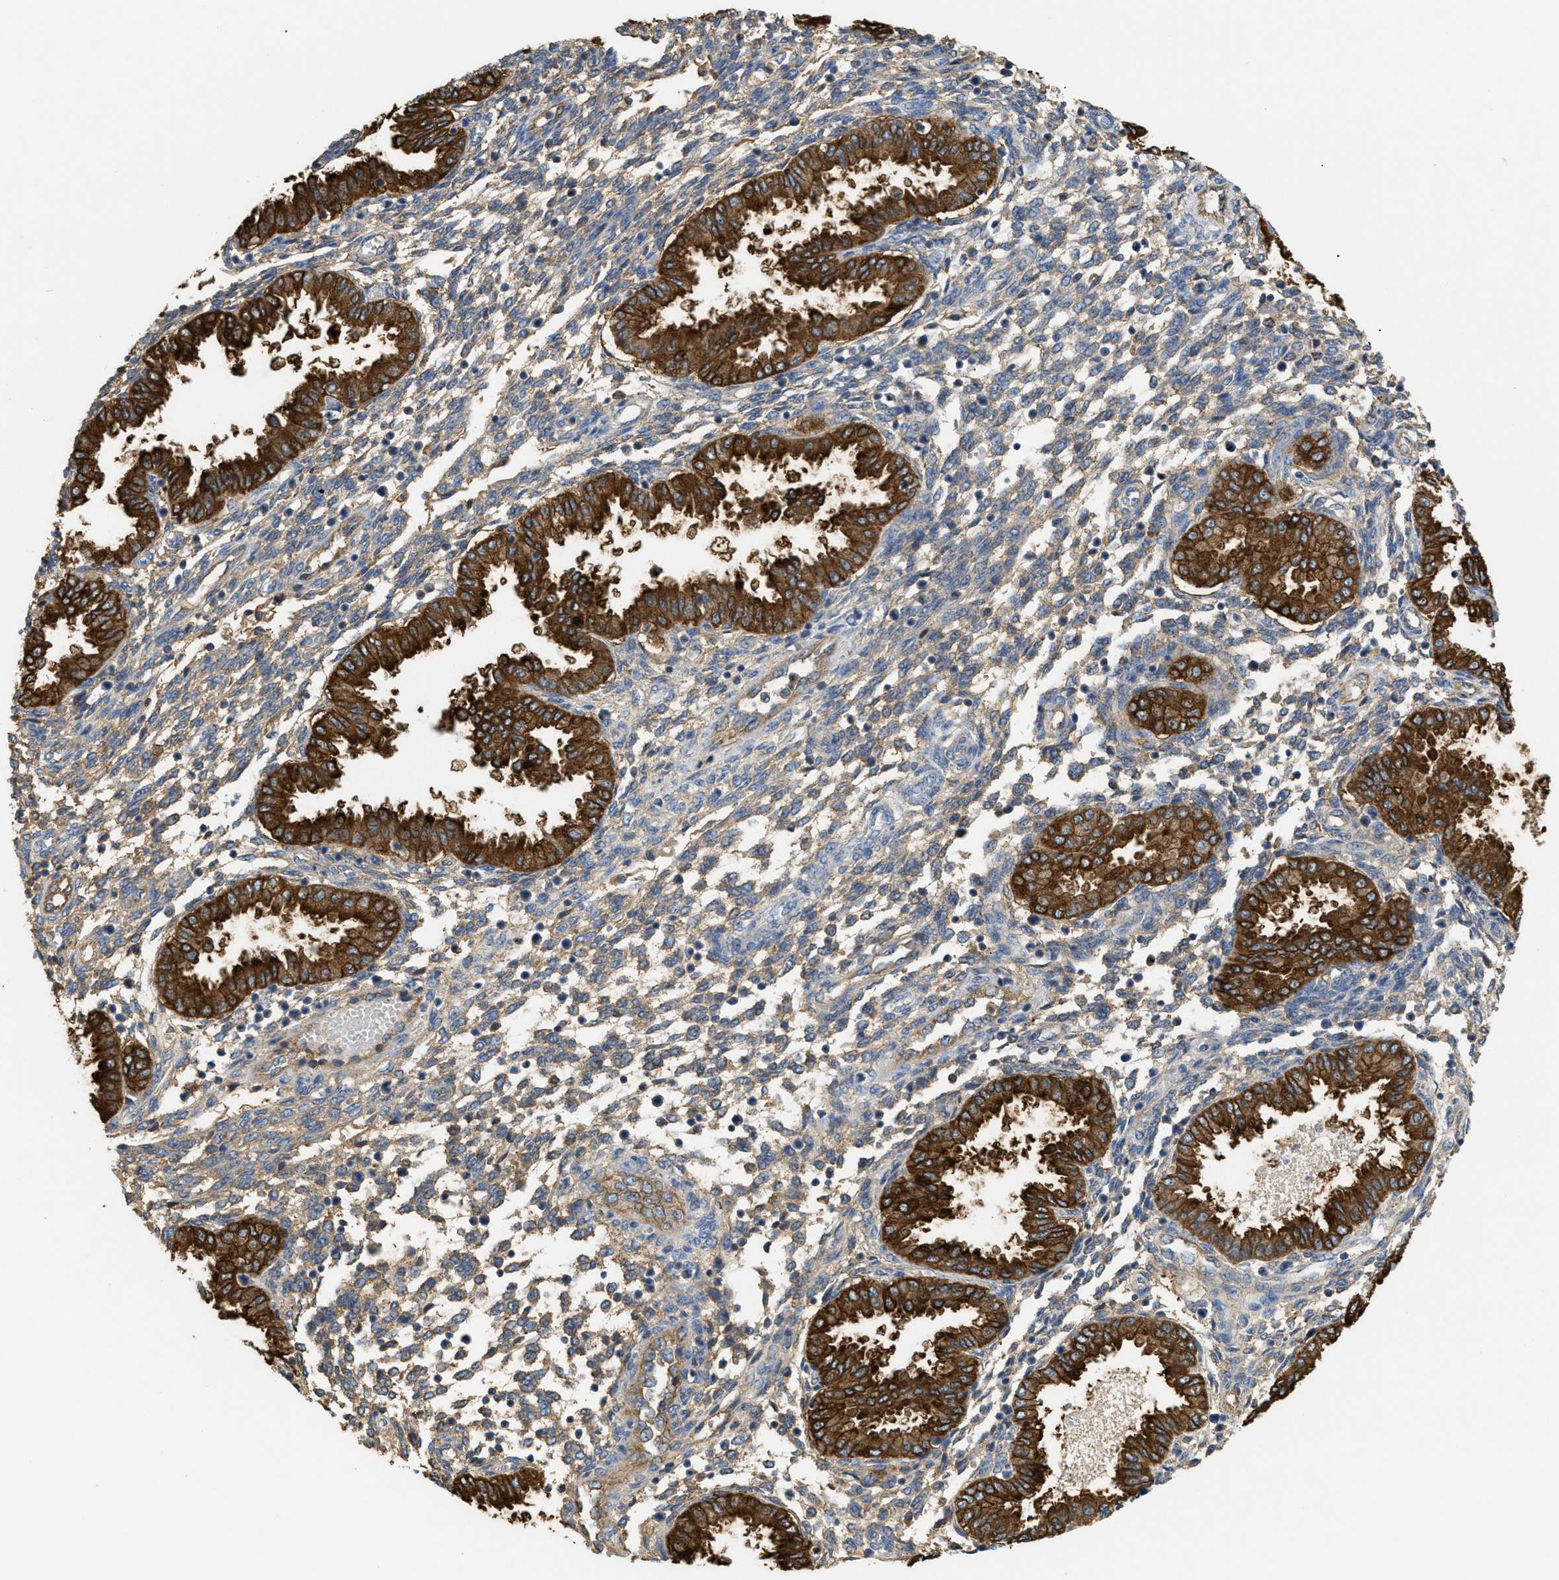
{"staining": {"intensity": "weak", "quantity": "<25%", "location": "cytoplasmic/membranous"}, "tissue": "endometrium", "cell_type": "Cells in endometrial stroma", "image_type": "normal", "snomed": [{"axis": "morphology", "description": "Normal tissue, NOS"}, {"axis": "topography", "description": "Endometrium"}], "caption": "DAB (3,3'-diaminobenzidine) immunohistochemical staining of unremarkable human endometrium displays no significant staining in cells in endometrial stroma. (Immunohistochemistry, brightfield microscopy, high magnification).", "gene": "ANXA4", "patient": {"sex": "female", "age": 33}}